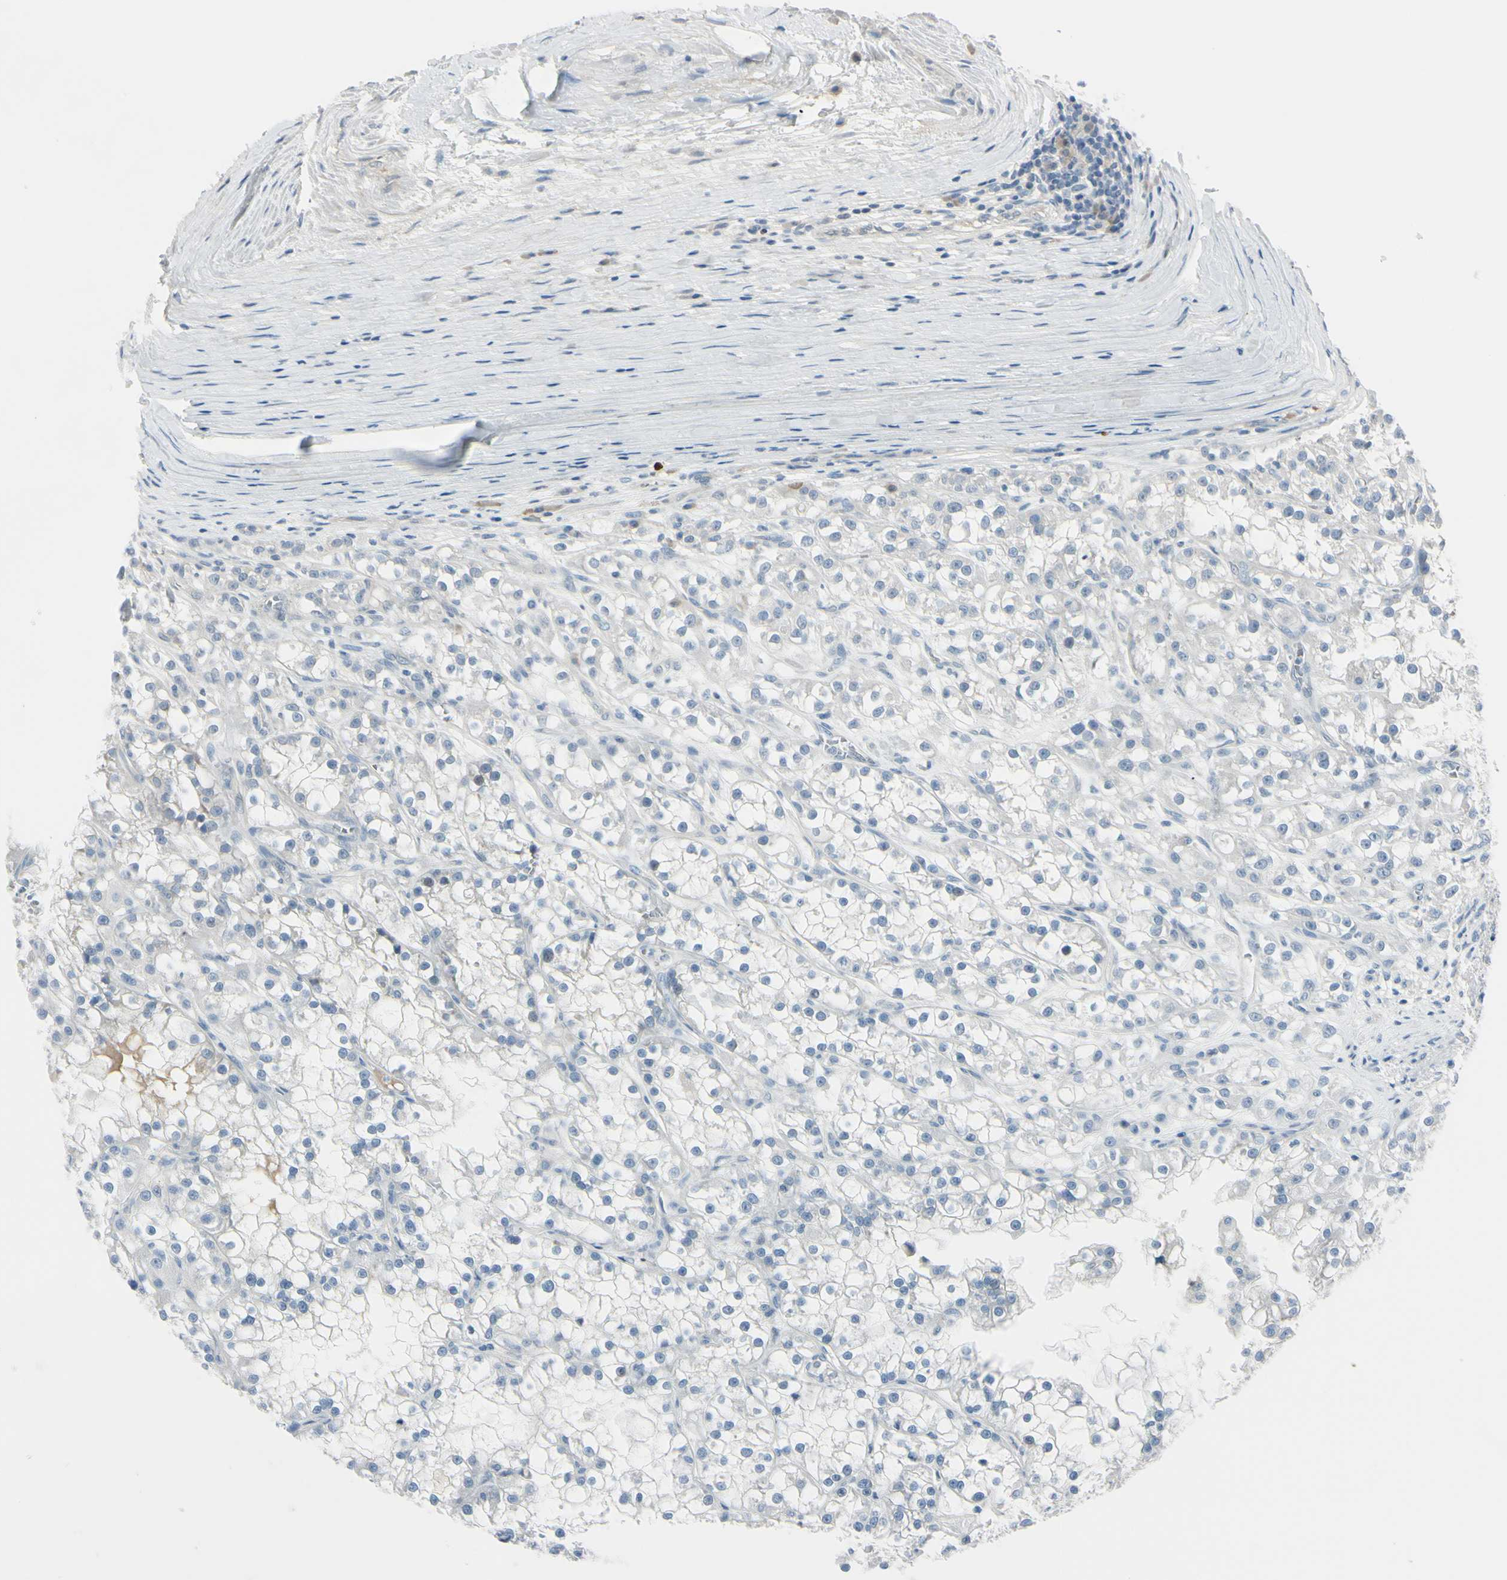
{"staining": {"intensity": "negative", "quantity": "none", "location": "none"}, "tissue": "renal cancer", "cell_type": "Tumor cells", "image_type": "cancer", "snomed": [{"axis": "morphology", "description": "Adenocarcinoma, NOS"}, {"axis": "topography", "description": "Kidney"}], "caption": "IHC of human renal cancer shows no staining in tumor cells. (DAB (3,3'-diaminobenzidine) immunohistochemistry, high magnification).", "gene": "ASB9", "patient": {"sex": "female", "age": 52}}